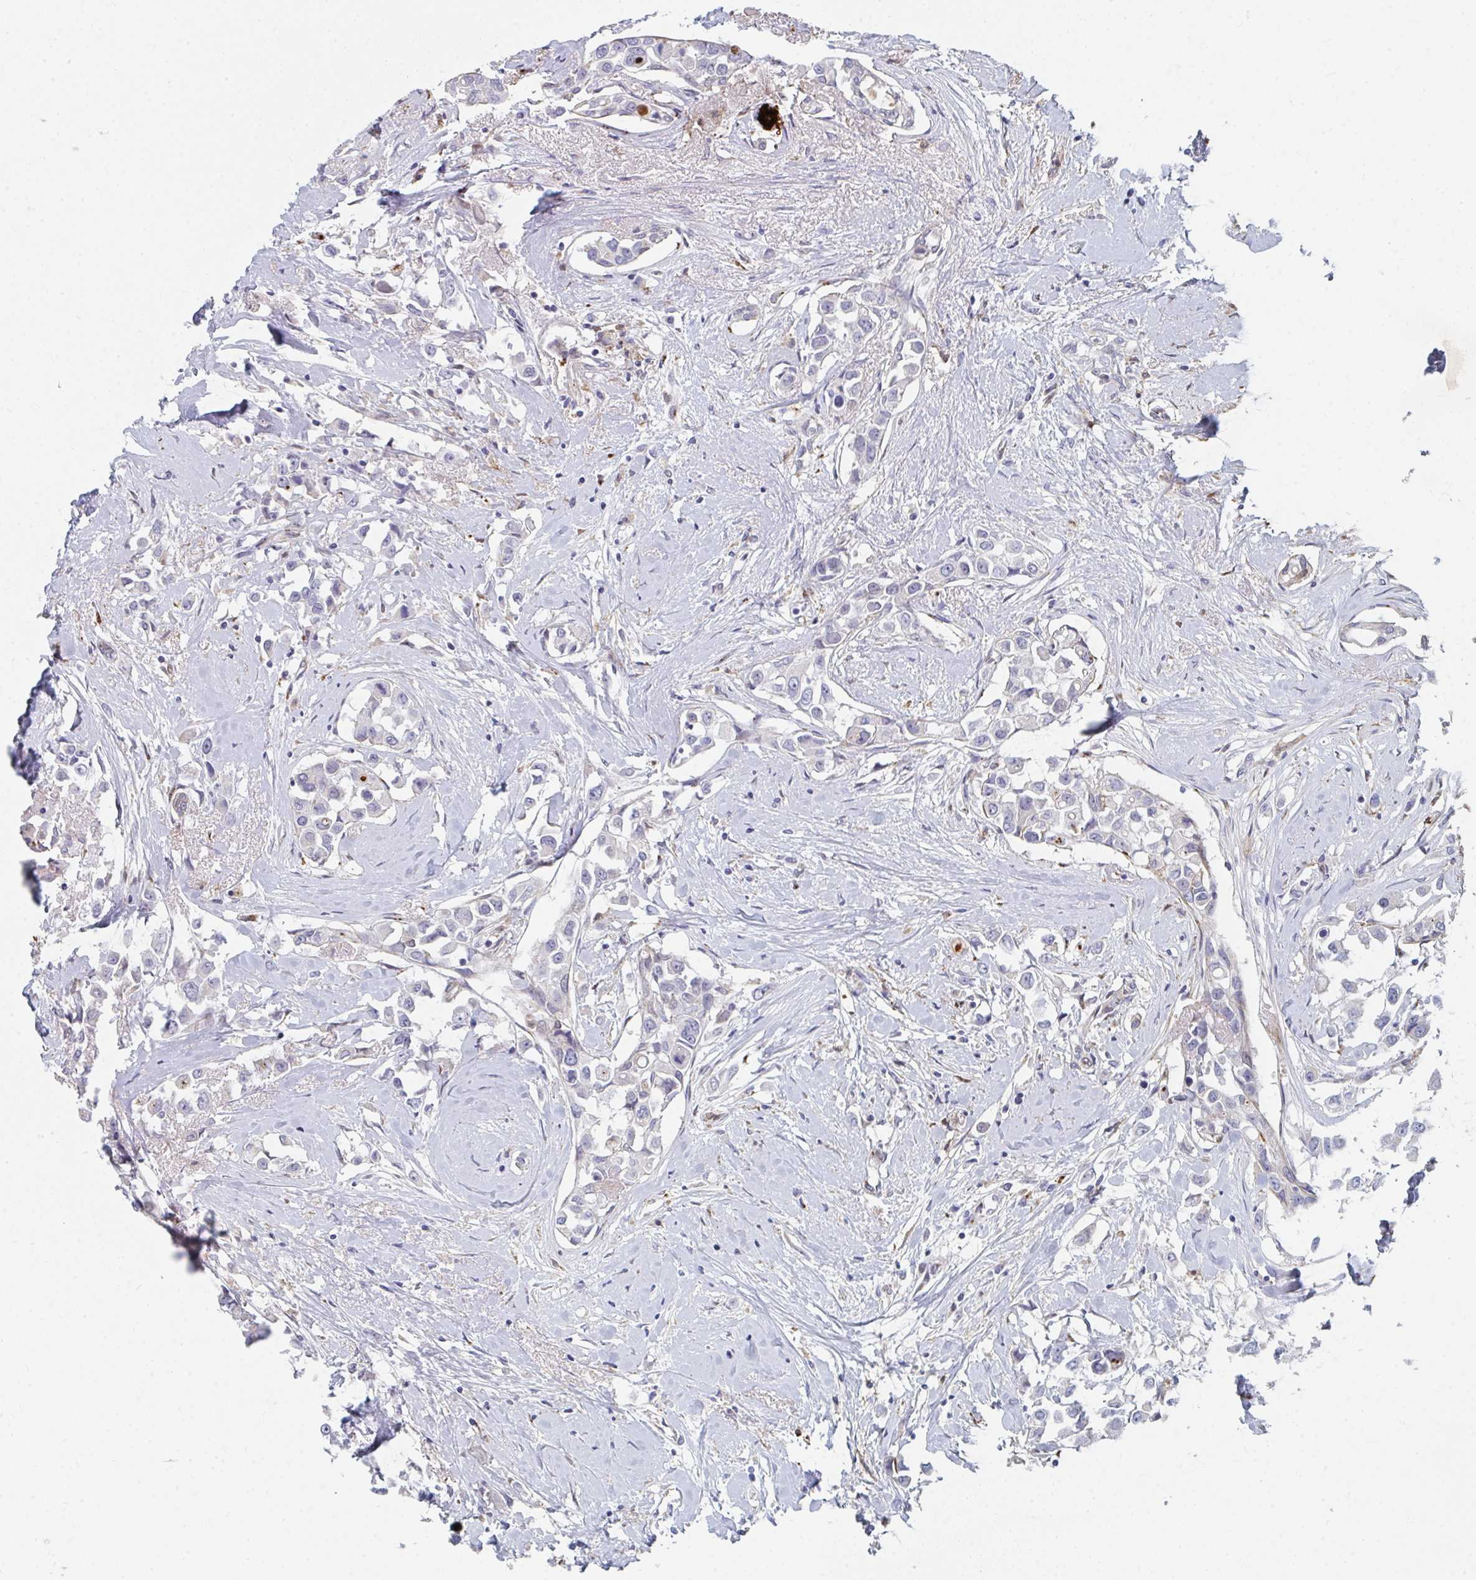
{"staining": {"intensity": "negative", "quantity": "none", "location": "none"}, "tissue": "breast cancer", "cell_type": "Tumor cells", "image_type": "cancer", "snomed": [{"axis": "morphology", "description": "Duct carcinoma"}, {"axis": "topography", "description": "Breast"}], "caption": "Immunohistochemical staining of human infiltrating ductal carcinoma (breast) demonstrates no significant expression in tumor cells.", "gene": "PSMG1", "patient": {"sex": "female", "age": 61}}